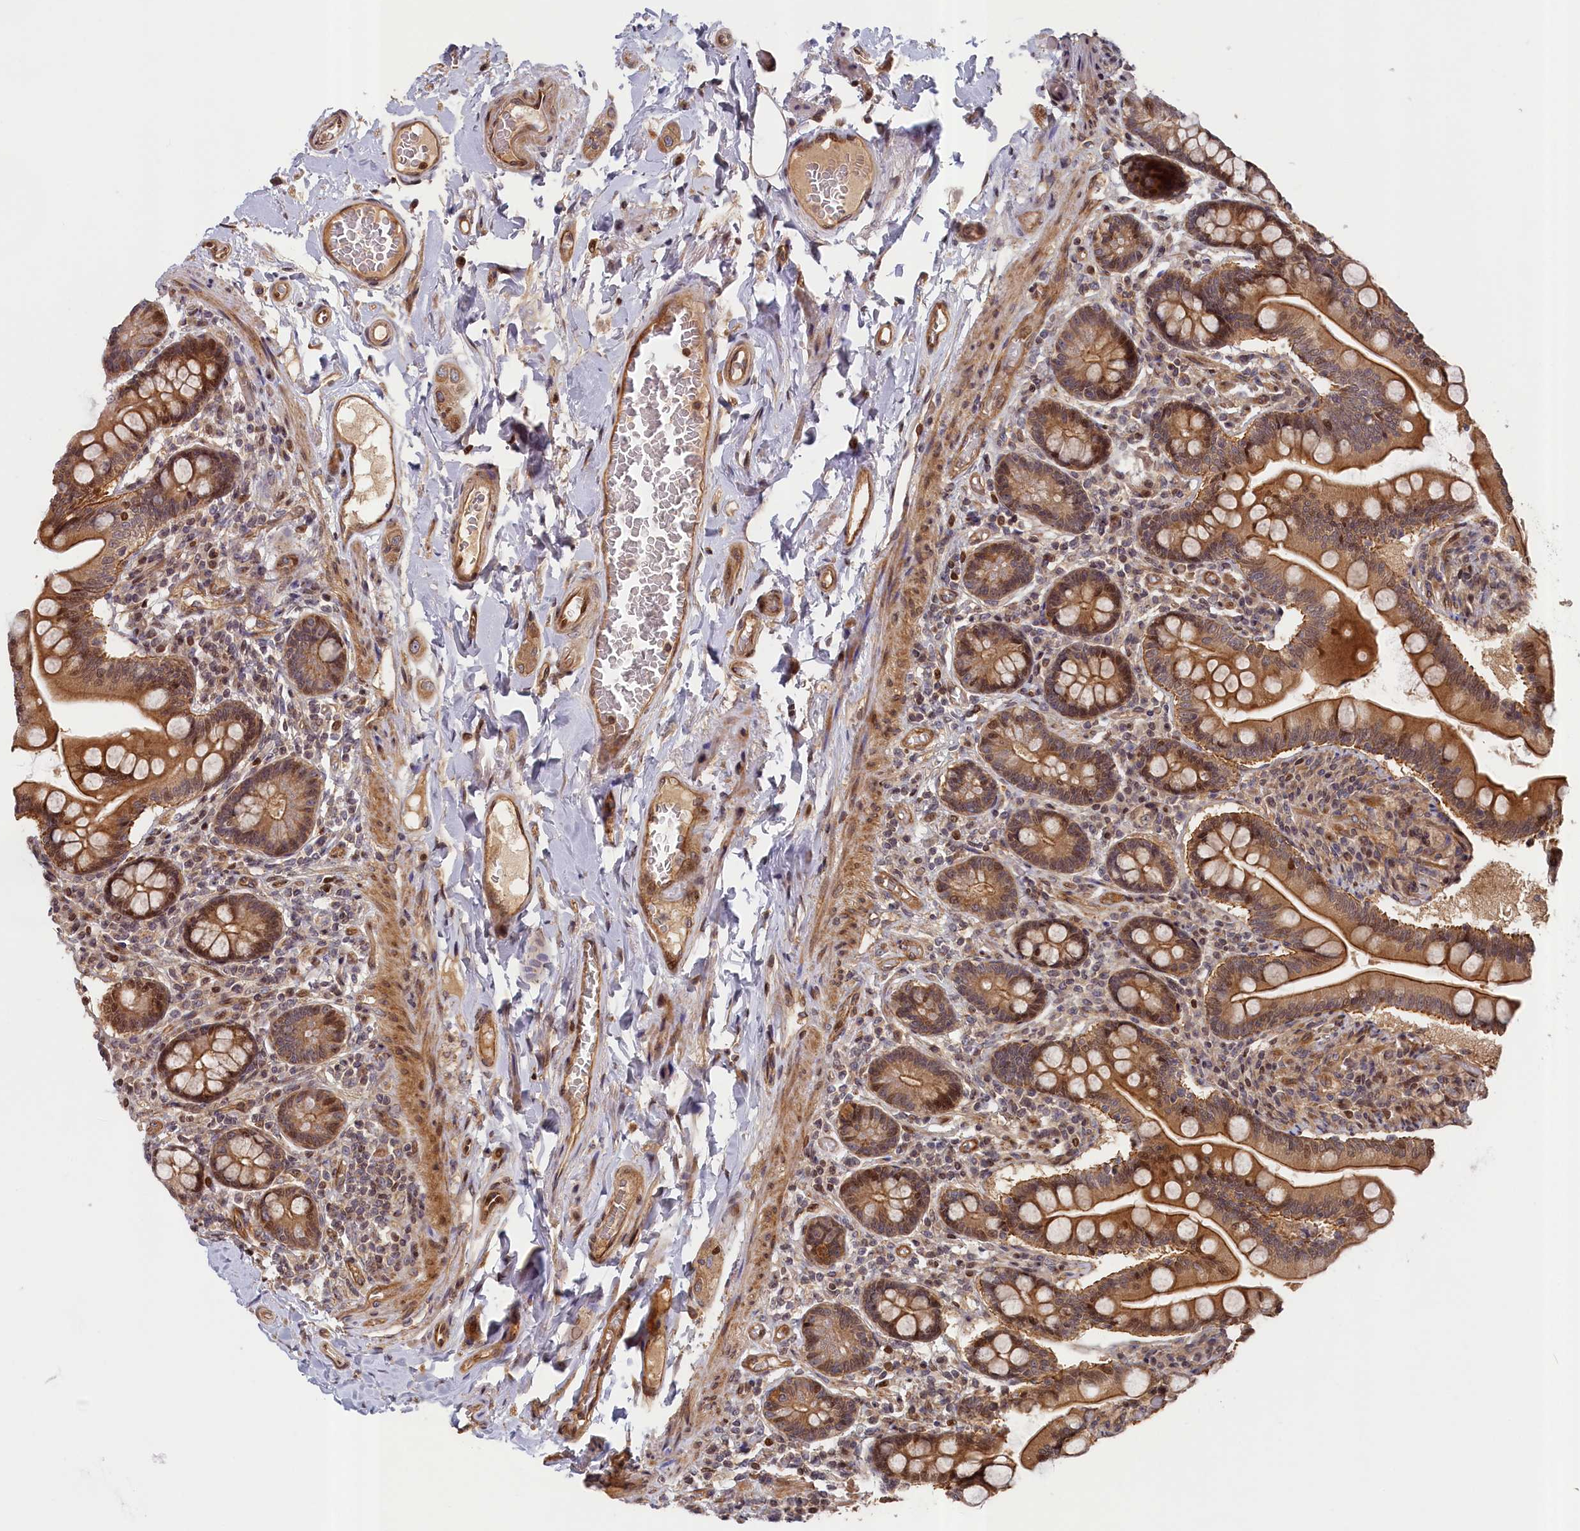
{"staining": {"intensity": "moderate", "quantity": ">75%", "location": "cytoplasmic/membranous"}, "tissue": "small intestine", "cell_type": "Glandular cells", "image_type": "normal", "snomed": [{"axis": "morphology", "description": "Normal tissue, NOS"}, {"axis": "topography", "description": "Small intestine"}], "caption": "Immunohistochemistry histopathology image of unremarkable small intestine: small intestine stained using IHC displays medium levels of moderate protein expression localized specifically in the cytoplasmic/membranous of glandular cells, appearing as a cytoplasmic/membranous brown color.", "gene": "CEP44", "patient": {"sex": "female", "age": 64}}